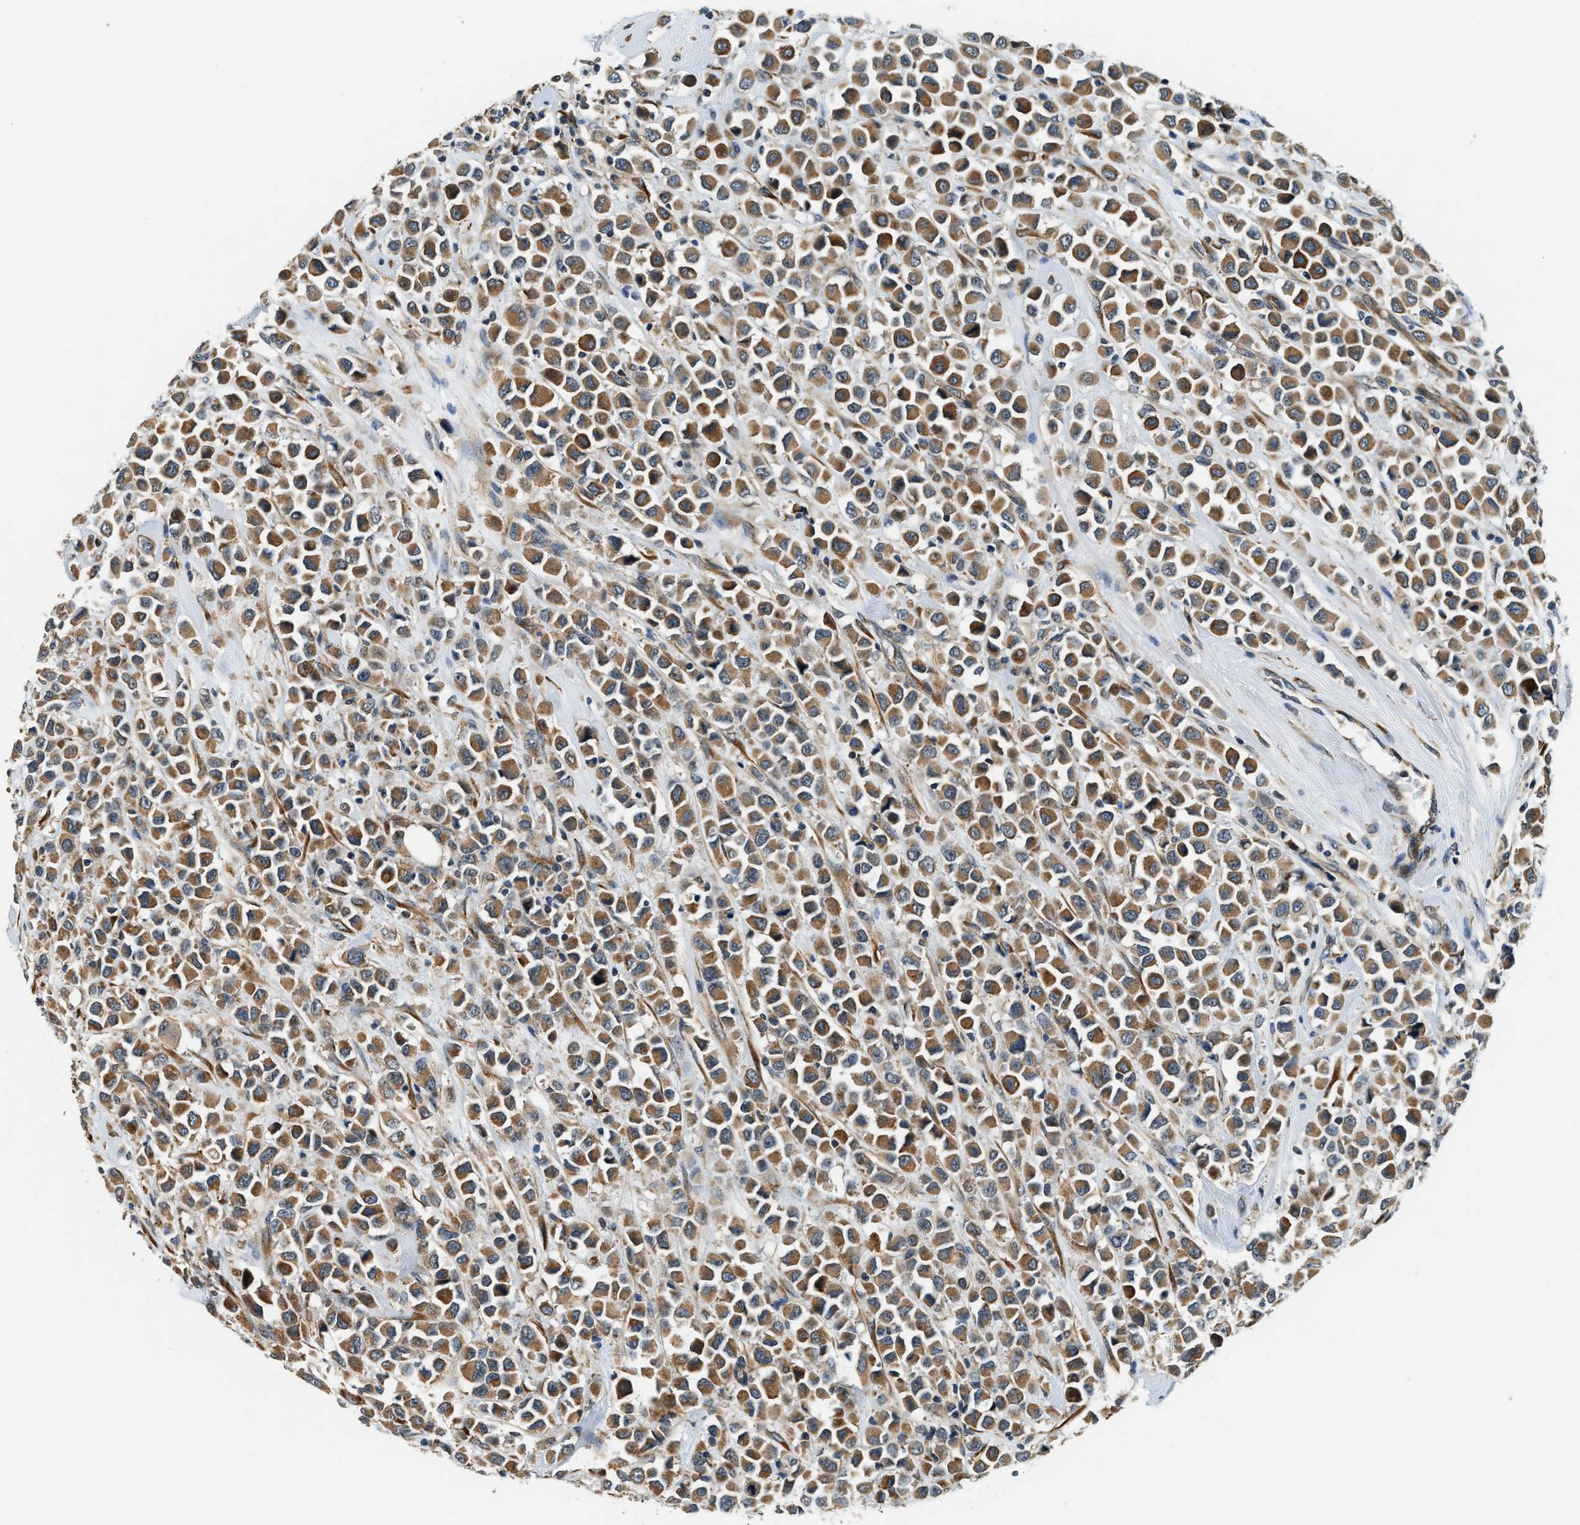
{"staining": {"intensity": "moderate", "quantity": ">75%", "location": "cytoplasmic/membranous"}, "tissue": "breast cancer", "cell_type": "Tumor cells", "image_type": "cancer", "snomed": [{"axis": "morphology", "description": "Duct carcinoma"}, {"axis": "topography", "description": "Breast"}], "caption": "Tumor cells show moderate cytoplasmic/membranous positivity in approximately >75% of cells in invasive ductal carcinoma (breast). The staining is performed using DAB (3,3'-diaminobenzidine) brown chromogen to label protein expression. The nuclei are counter-stained blue using hematoxylin.", "gene": "ALOX12", "patient": {"sex": "female", "age": 61}}